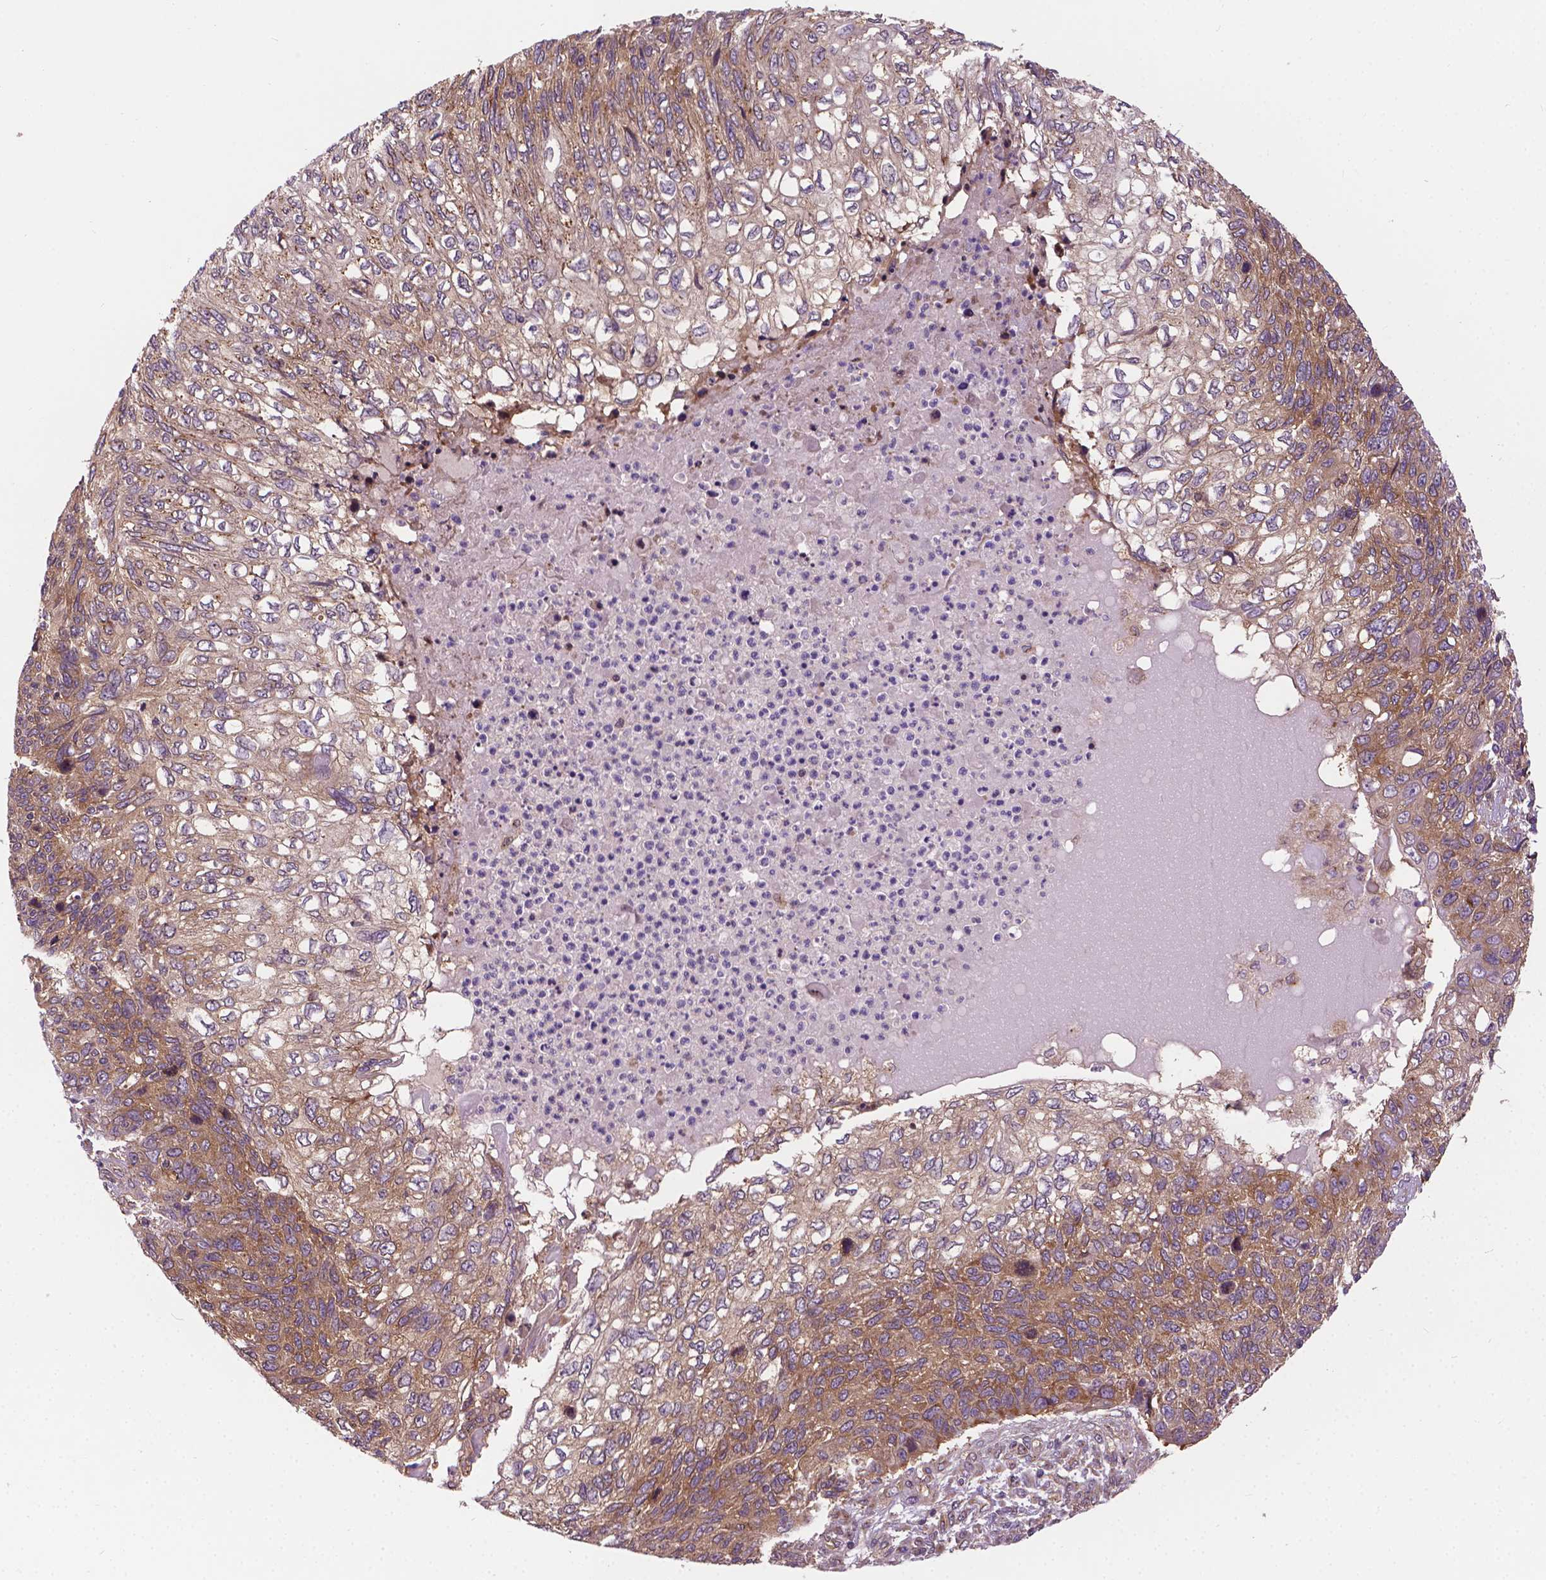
{"staining": {"intensity": "moderate", "quantity": "25%-75%", "location": "cytoplasmic/membranous"}, "tissue": "skin cancer", "cell_type": "Tumor cells", "image_type": "cancer", "snomed": [{"axis": "morphology", "description": "Squamous cell carcinoma, NOS"}, {"axis": "topography", "description": "Skin"}], "caption": "This image exhibits immunohistochemistry staining of human squamous cell carcinoma (skin), with medium moderate cytoplasmic/membranous positivity in about 25%-75% of tumor cells.", "gene": "MZT1", "patient": {"sex": "male", "age": 92}}